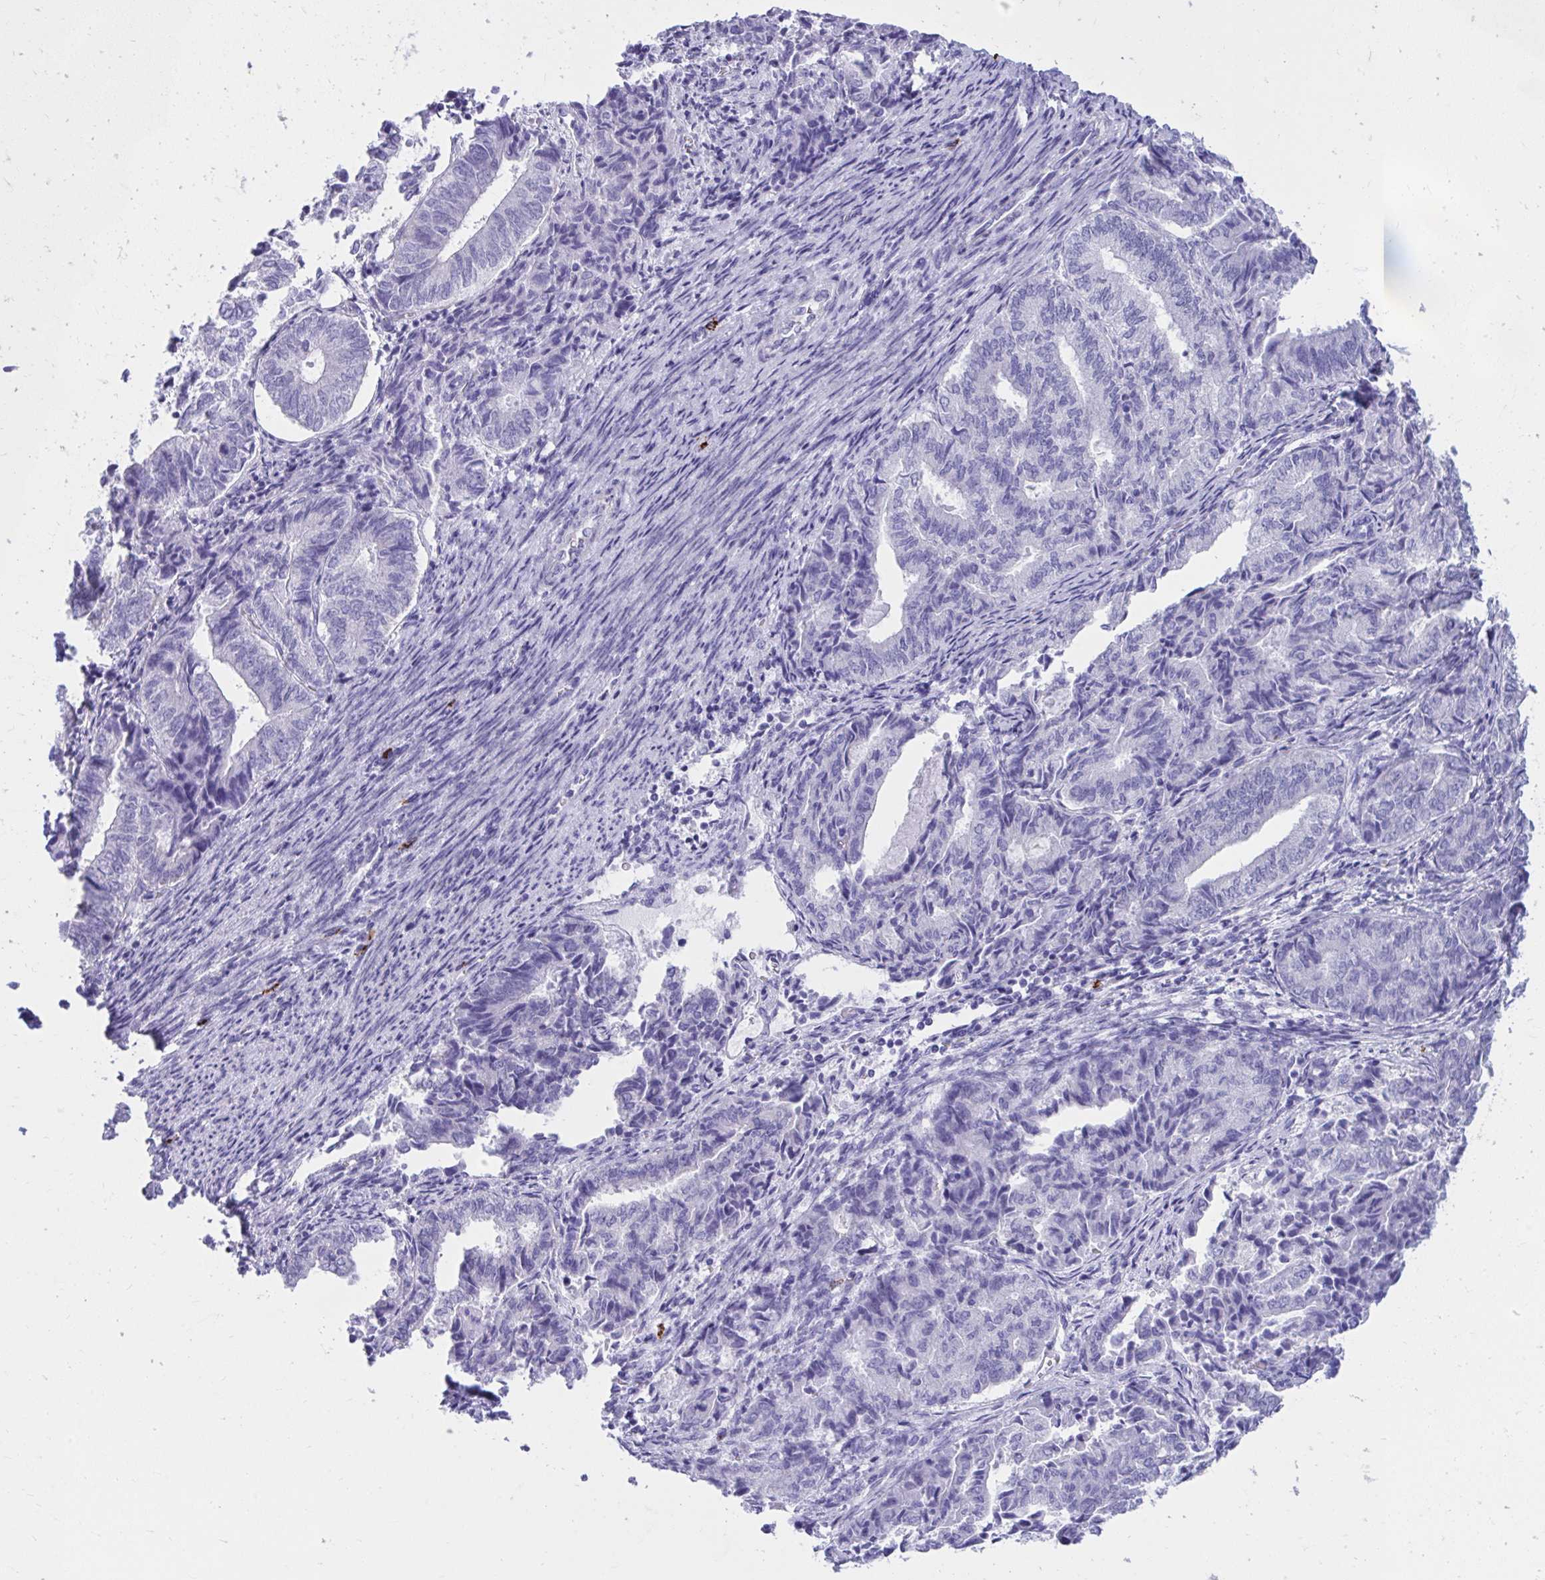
{"staining": {"intensity": "negative", "quantity": "none", "location": "none"}, "tissue": "endometrial cancer", "cell_type": "Tumor cells", "image_type": "cancer", "snomed": [{"axis": "morphology", "description": "Adenocarcinoma, NOS"}, {"axis": "topography", "description": "Endometrium"}], "caption": "The histopathology image reveals no staining of tumor cells in adenocarcinoma (endometrial).", "gene": "SHISA8", "patient": {"sex": "female", "age": 80}}